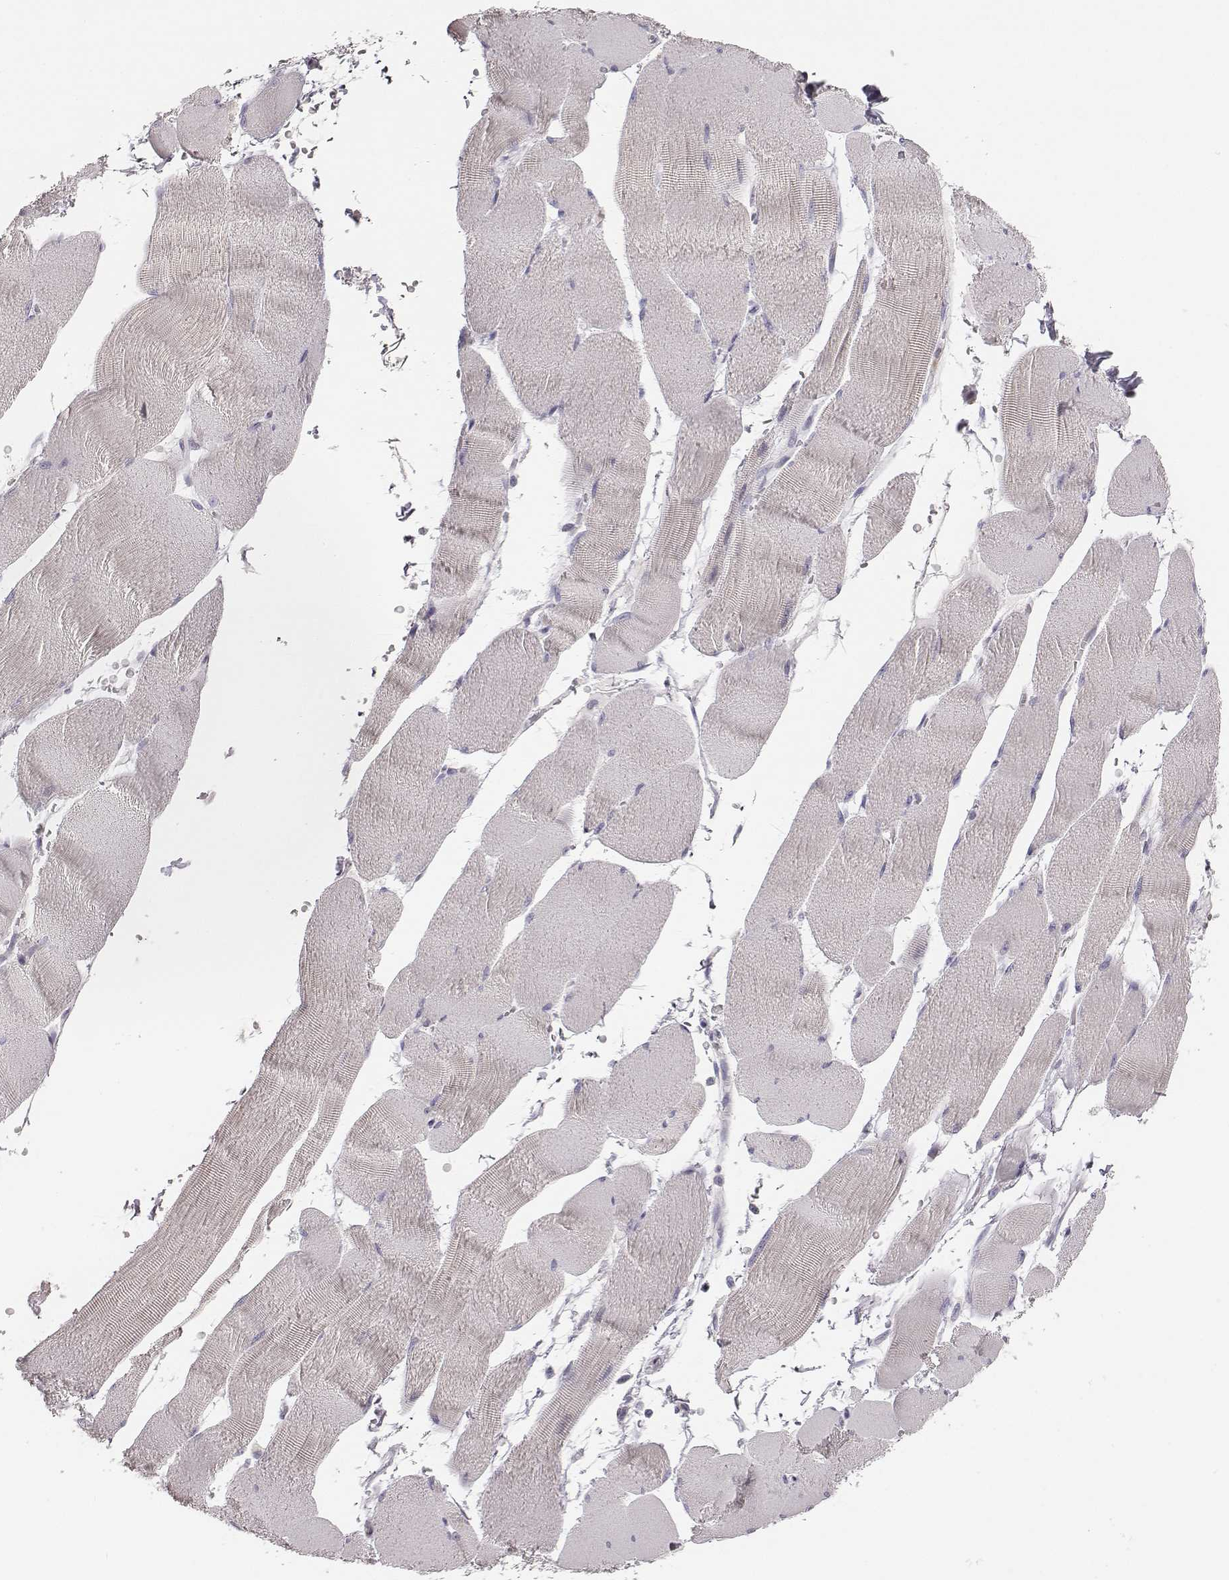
{"staining": {"intensity": "negative", "quantity": "none", "location": "none"}, "tissue": "skeletal muscle", "cell_type": "Myocytes", "image_type": "normal", "snomed": [{"axis": "morphology", "description": "Normal tissue, NOS"}, {"axis": "topography", "description": "Skeletal muscle"}], "caption": "A high-resolution image shows immunohistochemistry staining of unremarkable skeletal muscle, which reveals no significant positivity in myocytes.", "gene": "ADAM7", "patient": {"sex": "male", "age": 56}}